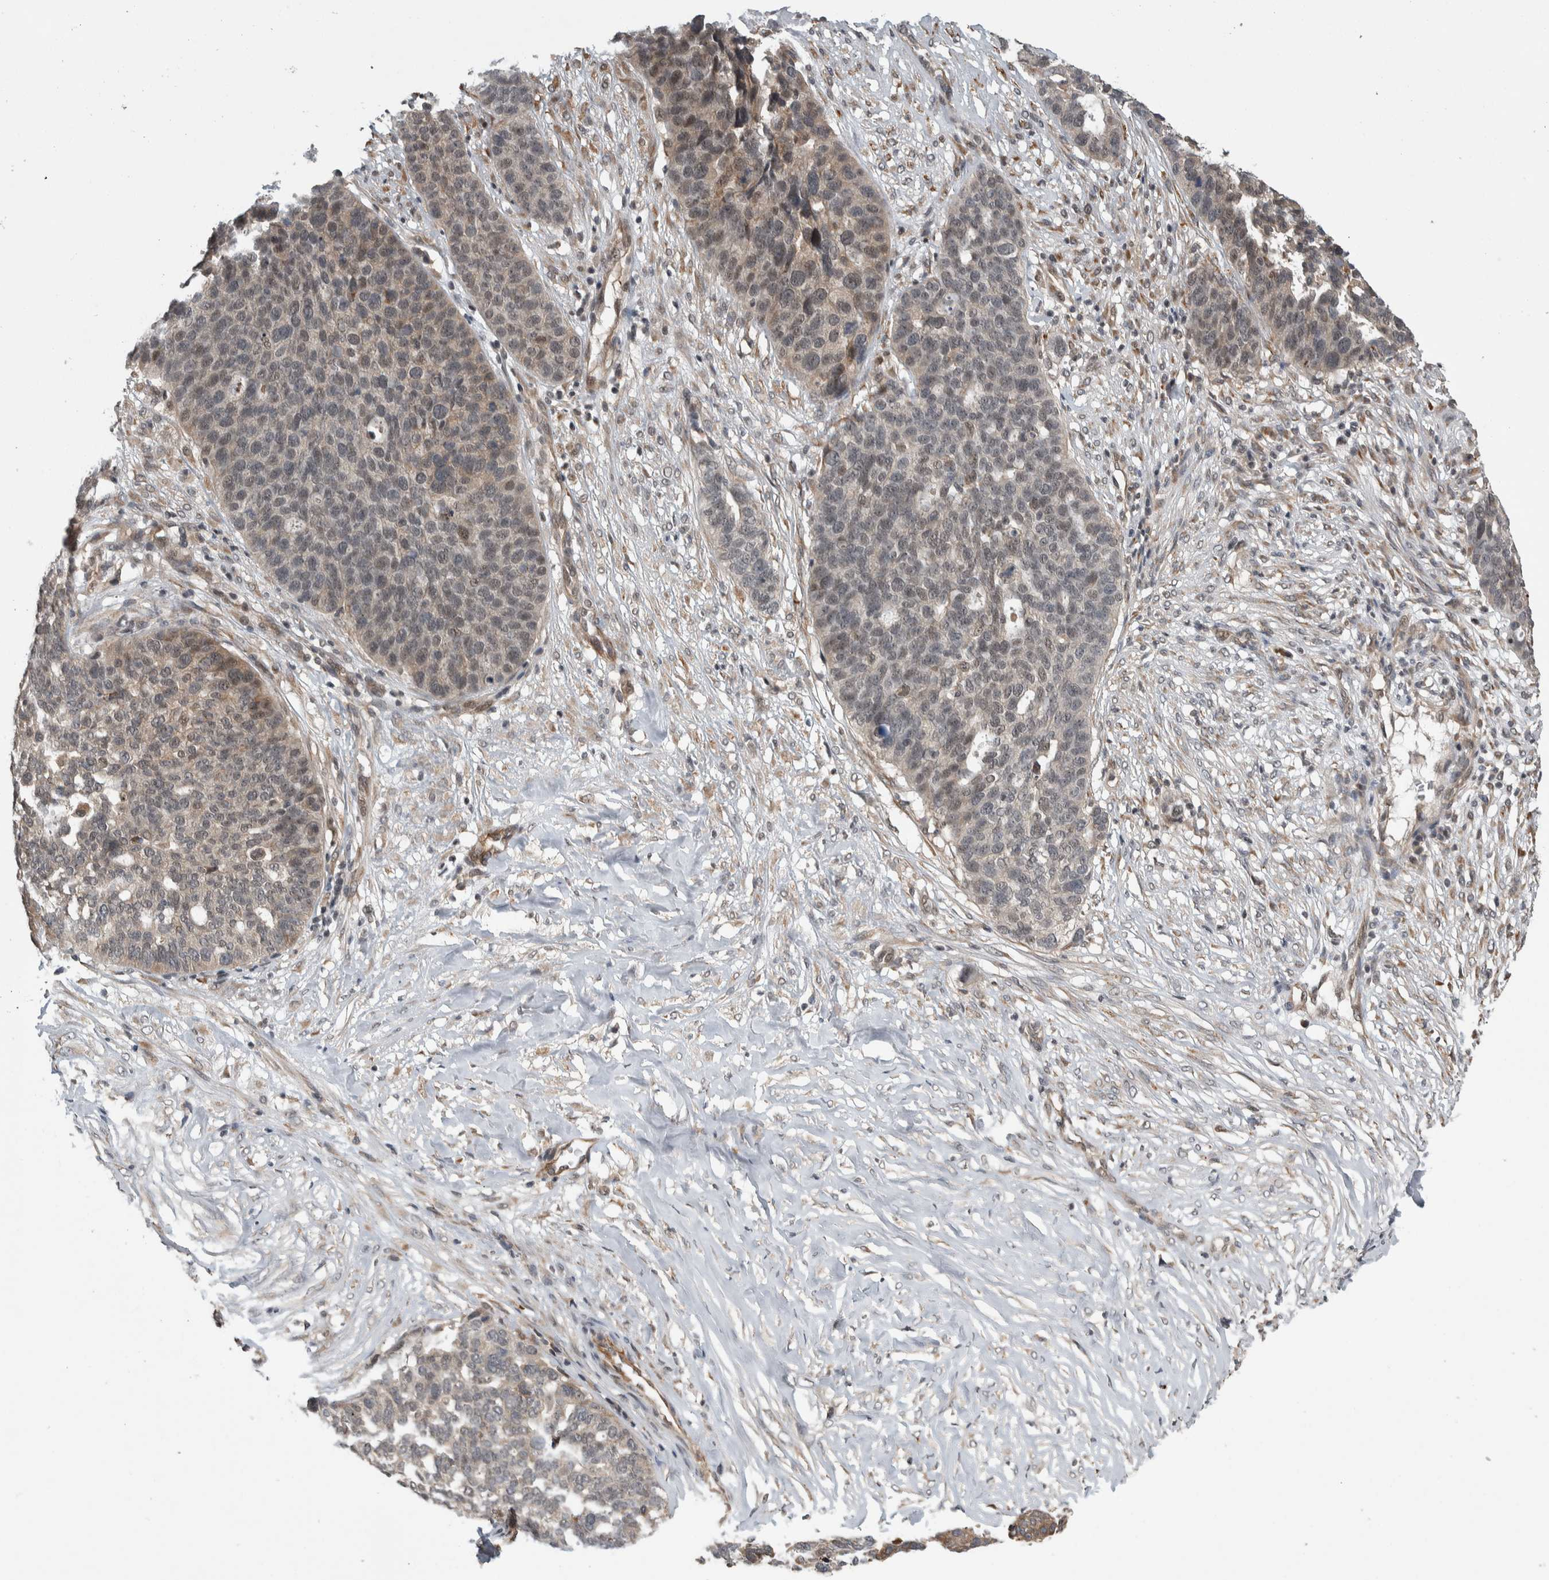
{"staining": {"intensity": "weak", "quantity": "<25%", "location": "nuclear"}, "tissue": "ovarian cancer", "cell_type": "Tumor cells", "image_type": "cancer", "snomed": [{"axis": "morphology", "description": "Cystadenocarcinoma, serous, NOS"}, {"axis": "topography", "description": "Ovary"}], "caption": "Human ovarian serous cystadenocarcinoma stained for a protein using immunohistochemistry (IHC) shows no staining in tumor cells.", "gene": "PRDM4", "patient": {"sex": "female", "age": 59}}